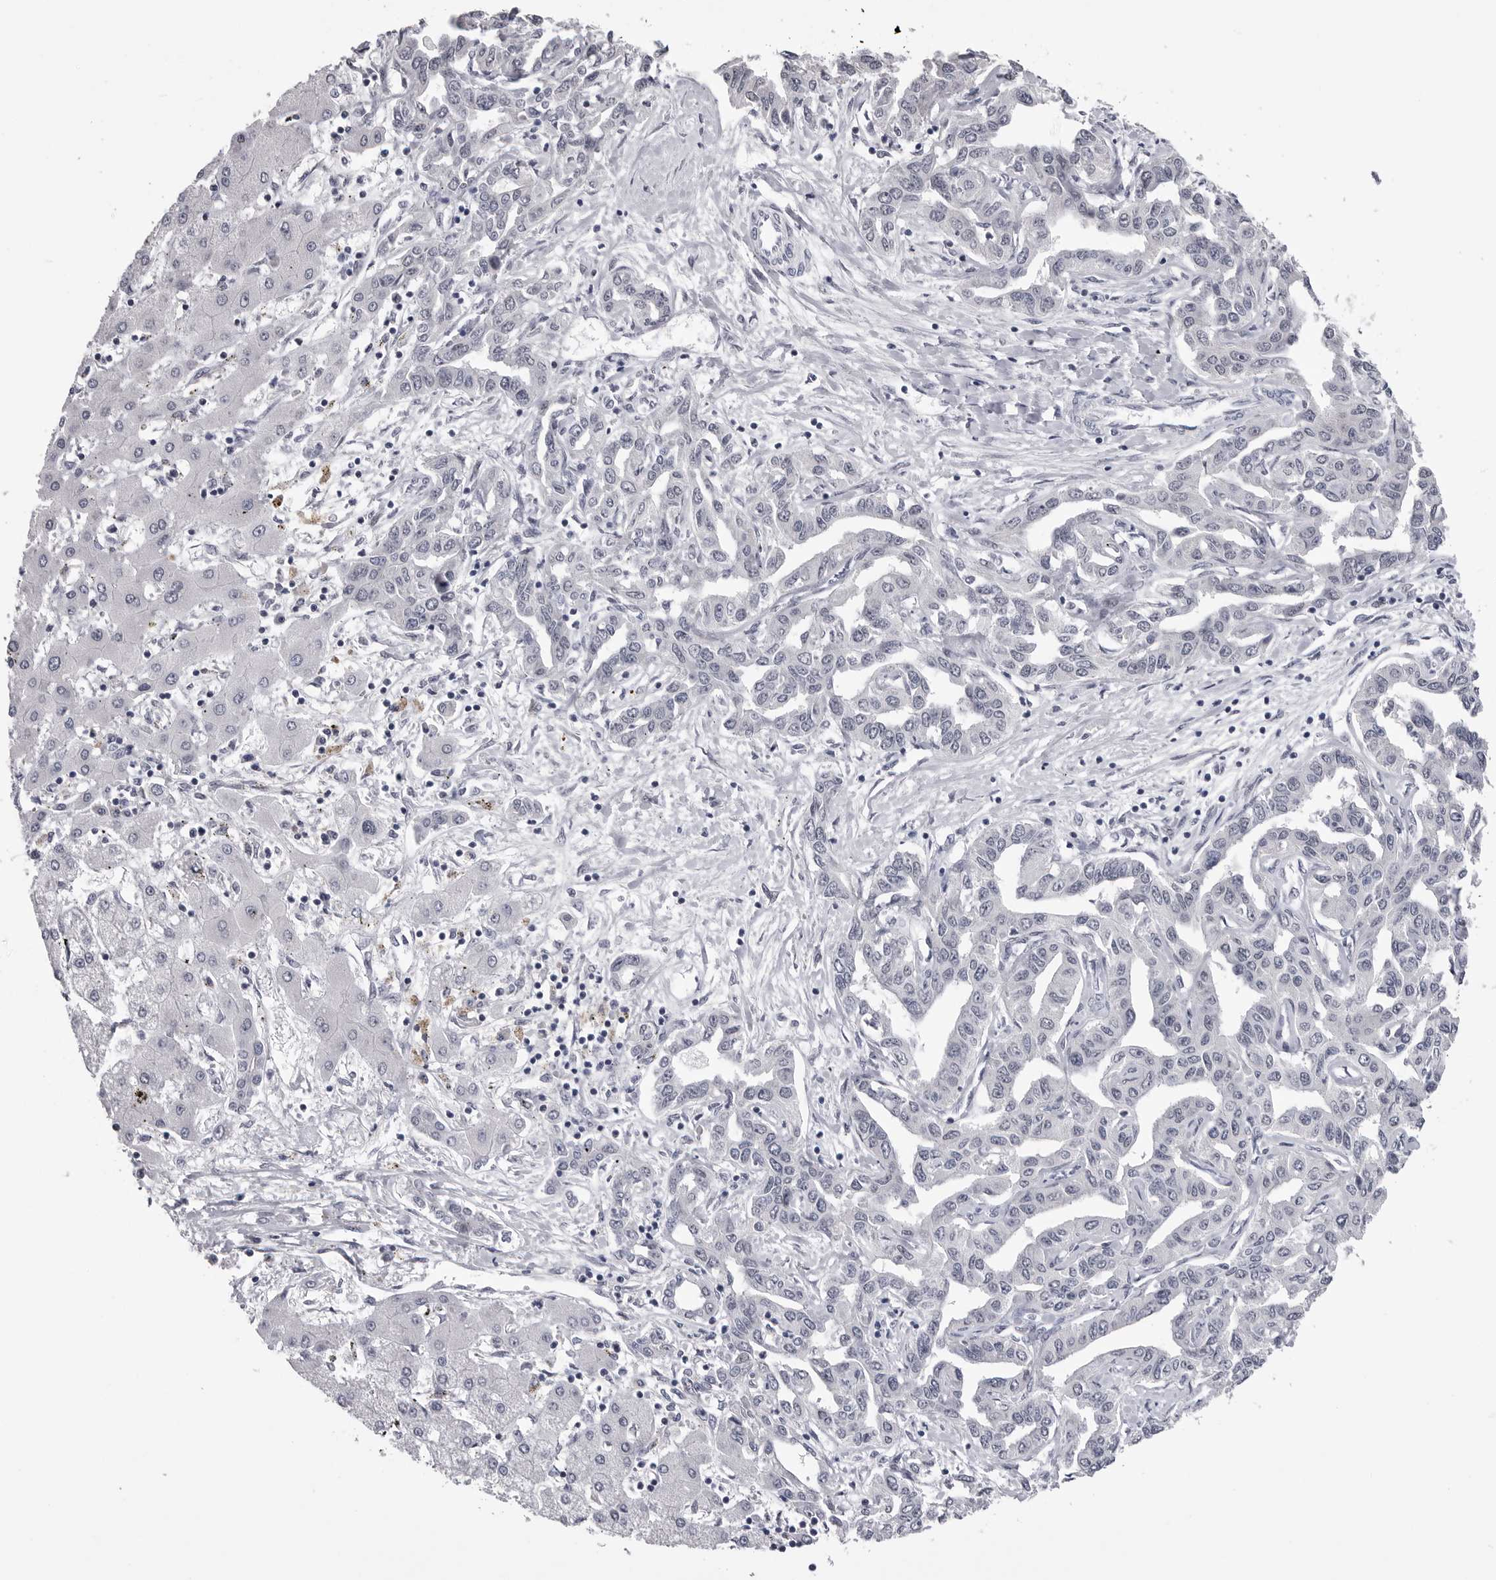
{"staining": {"intensity": "negative", "quantity": "none", "location": "none"}, "tissue": "liver cancer", "cell_type": "Tumor cells", "image_type": "cancer", "snomed": [{"axis": "morphology", "description": "Cholangiocarcinoma"}, {"axis": "topography", "description": "Liver"}], "caption": "Liver cancer was stained to show a protein in brown. There is no significant staining in tumor cells.", "gene": "DLG2", "patient": {"sex": "male", "age": 59}}